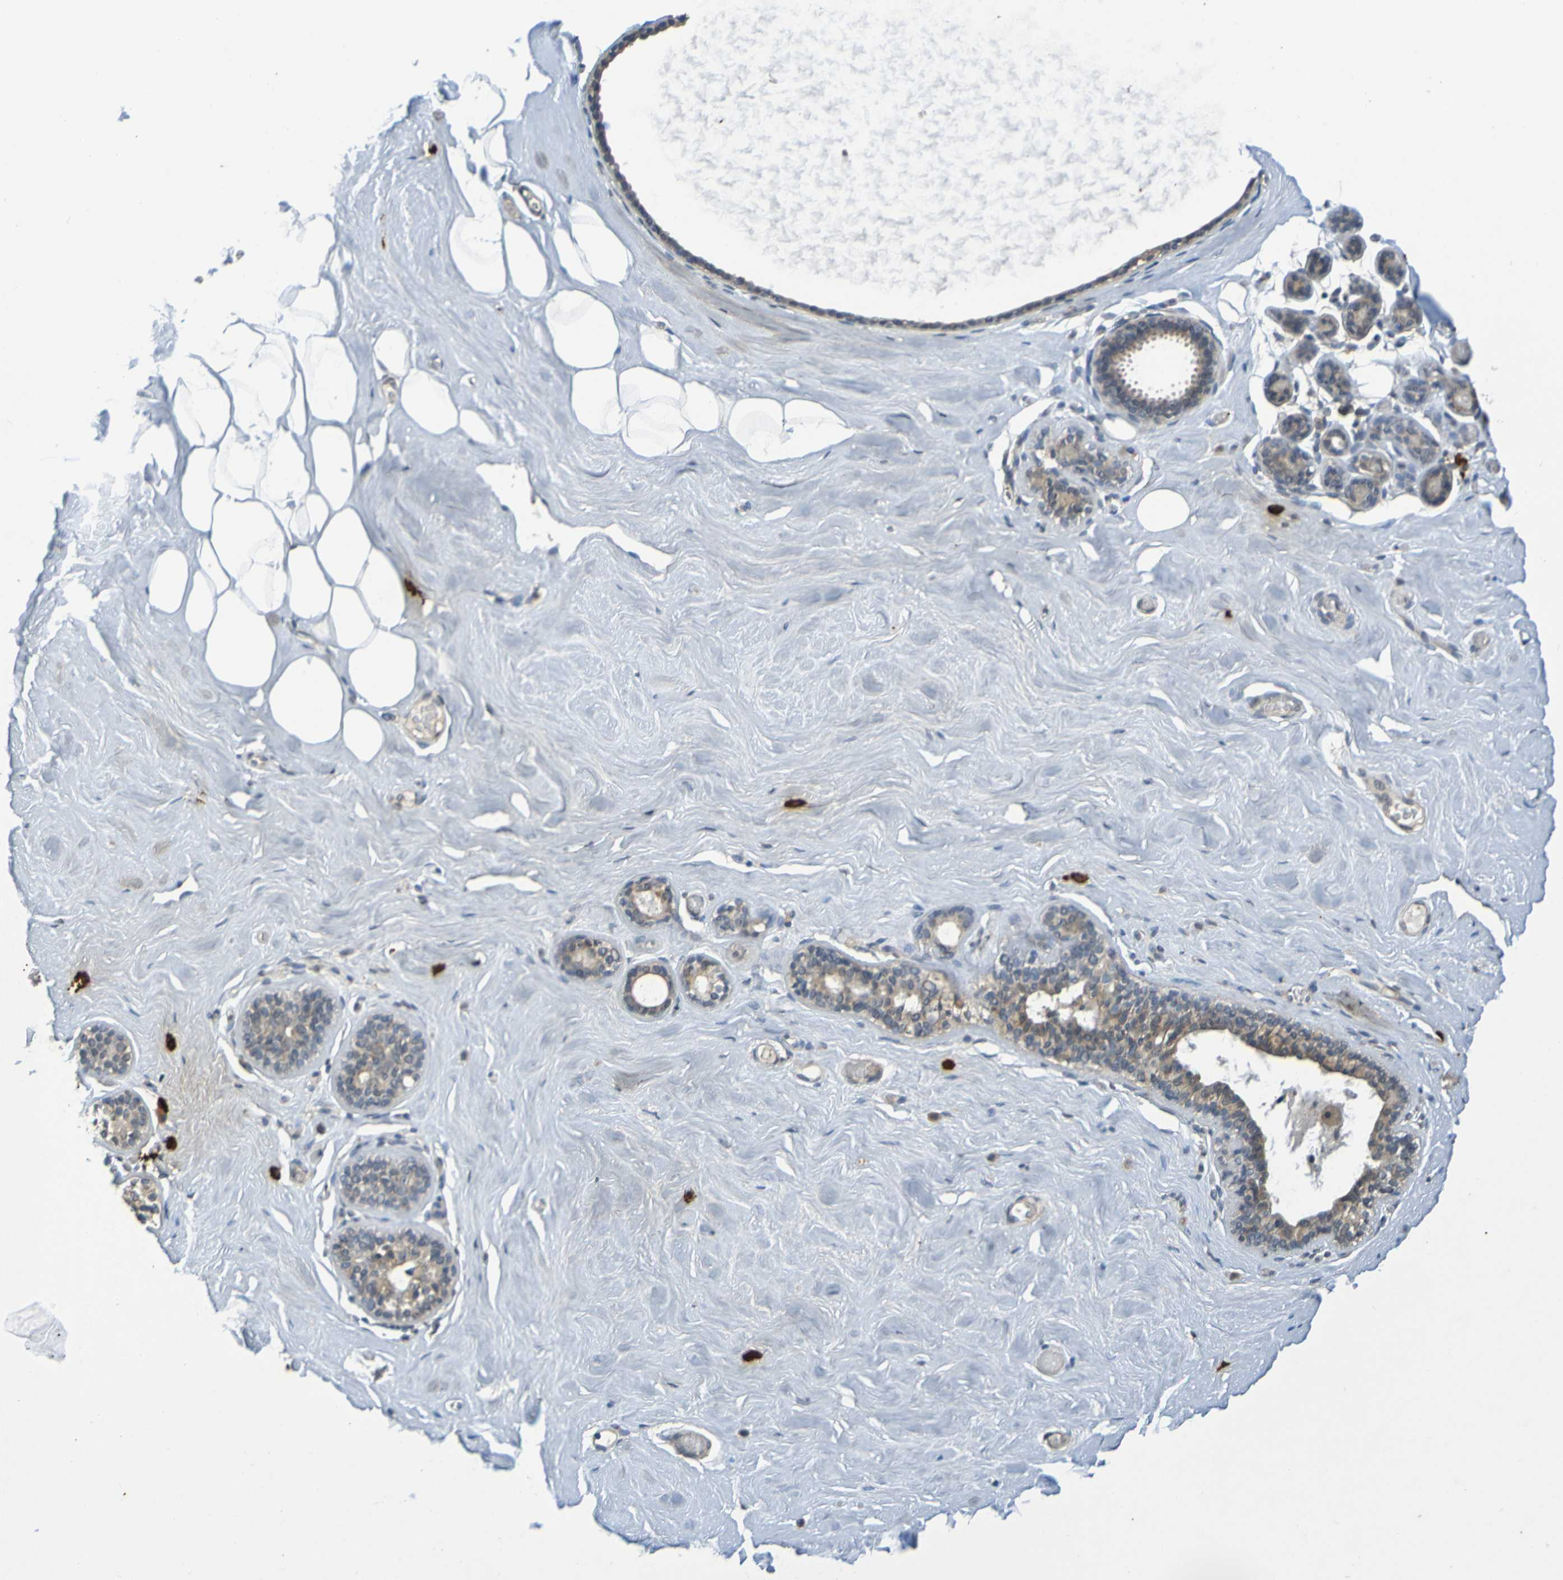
{"staining": {"intensity": "negative", "quantity": "none", "location": "none"}, "tissue": "breast", "cell_type": "Adipocytes", "image_type": "normal", "snomed": [{"axis": "morphology", "description": "Normal tissue, NOS"}, {"axis": "topography", "description": "Breast"}], "caption": "Immunohistochemistry histopathology image of unremarkable breast: breast stained with DAB shows no significant protein positivity in adipocytes.", "gene": "C3AR1", "patient": {"sex": "female", "age": 75}}